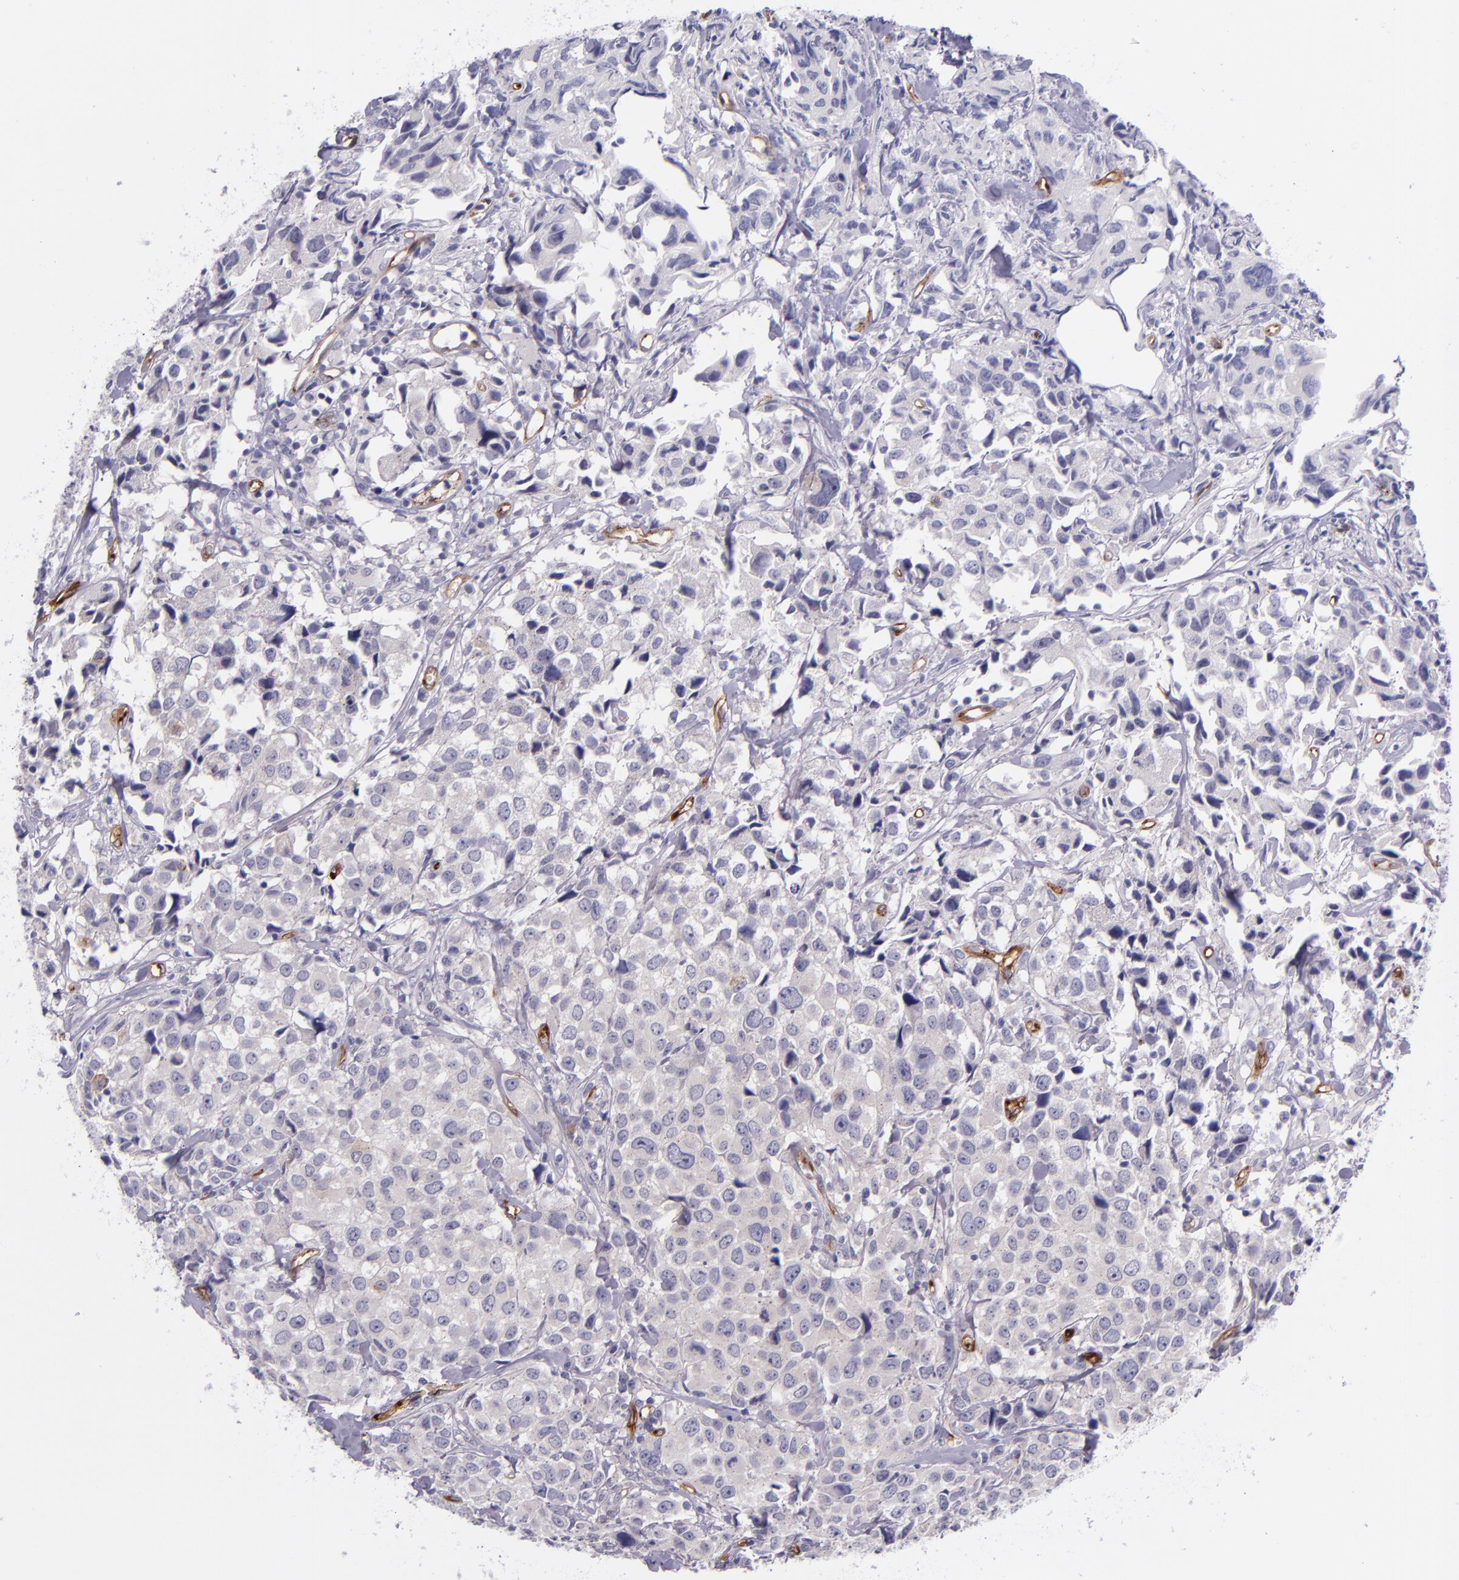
{"staining": {"intensity": "negative", "quantity": "none", "location": "none"}, "tissue": "urothelial cancer", "cell_type": "Tumor cells", "image_type": "cancer", "snomed": [{"axis": "morphology", "description": "Urothelial carcinoma, High grade"}, {"axis": "topography", "description": "Urinary bladder"}], "caption": "Urothelial cancer stained for a protein using immunohistochemistry exhibits no expression tumor cells.", "gene": "NOS3", "patient": {"sex": "female", "age": 75}}